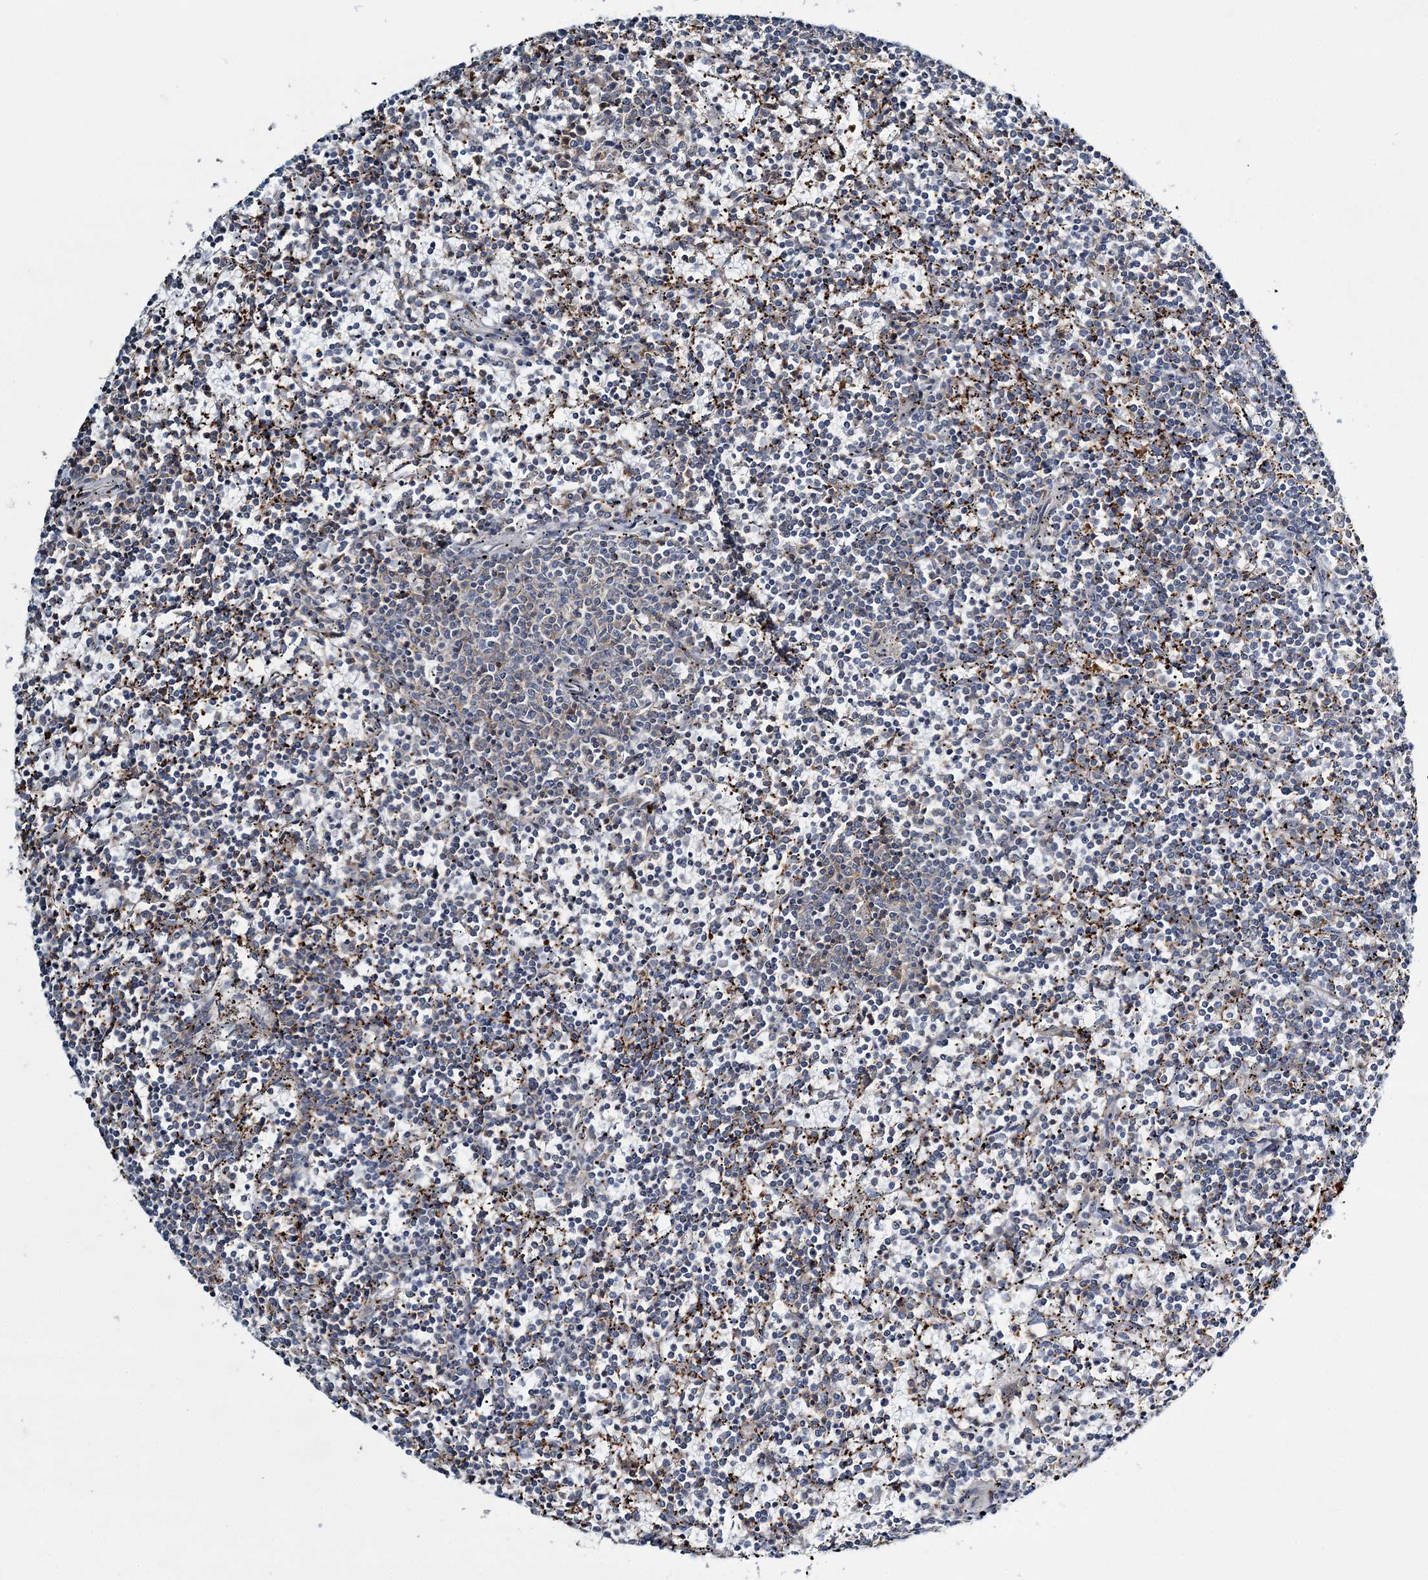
{"staining": {"intensity": "negative", "quantity": "none", "location": "none"}, "tissue": "lymphoma", "cell_type": "Tumor cells", "image_type": "cancer", "snomed": [{"axis": "morphology", "description": "Malignant lymphoma, non-Hodgkin's type, Low grade"}, {"axis": "topography", "description": "Spleen"}], "caption": "An image of low-grade malignant lymphoma, non-Hodgkin's type stained for a protein shows no brown staining in tumor cells.", "gene": "CUEDC2", "patient": {"sex": "female", "age": 50}}